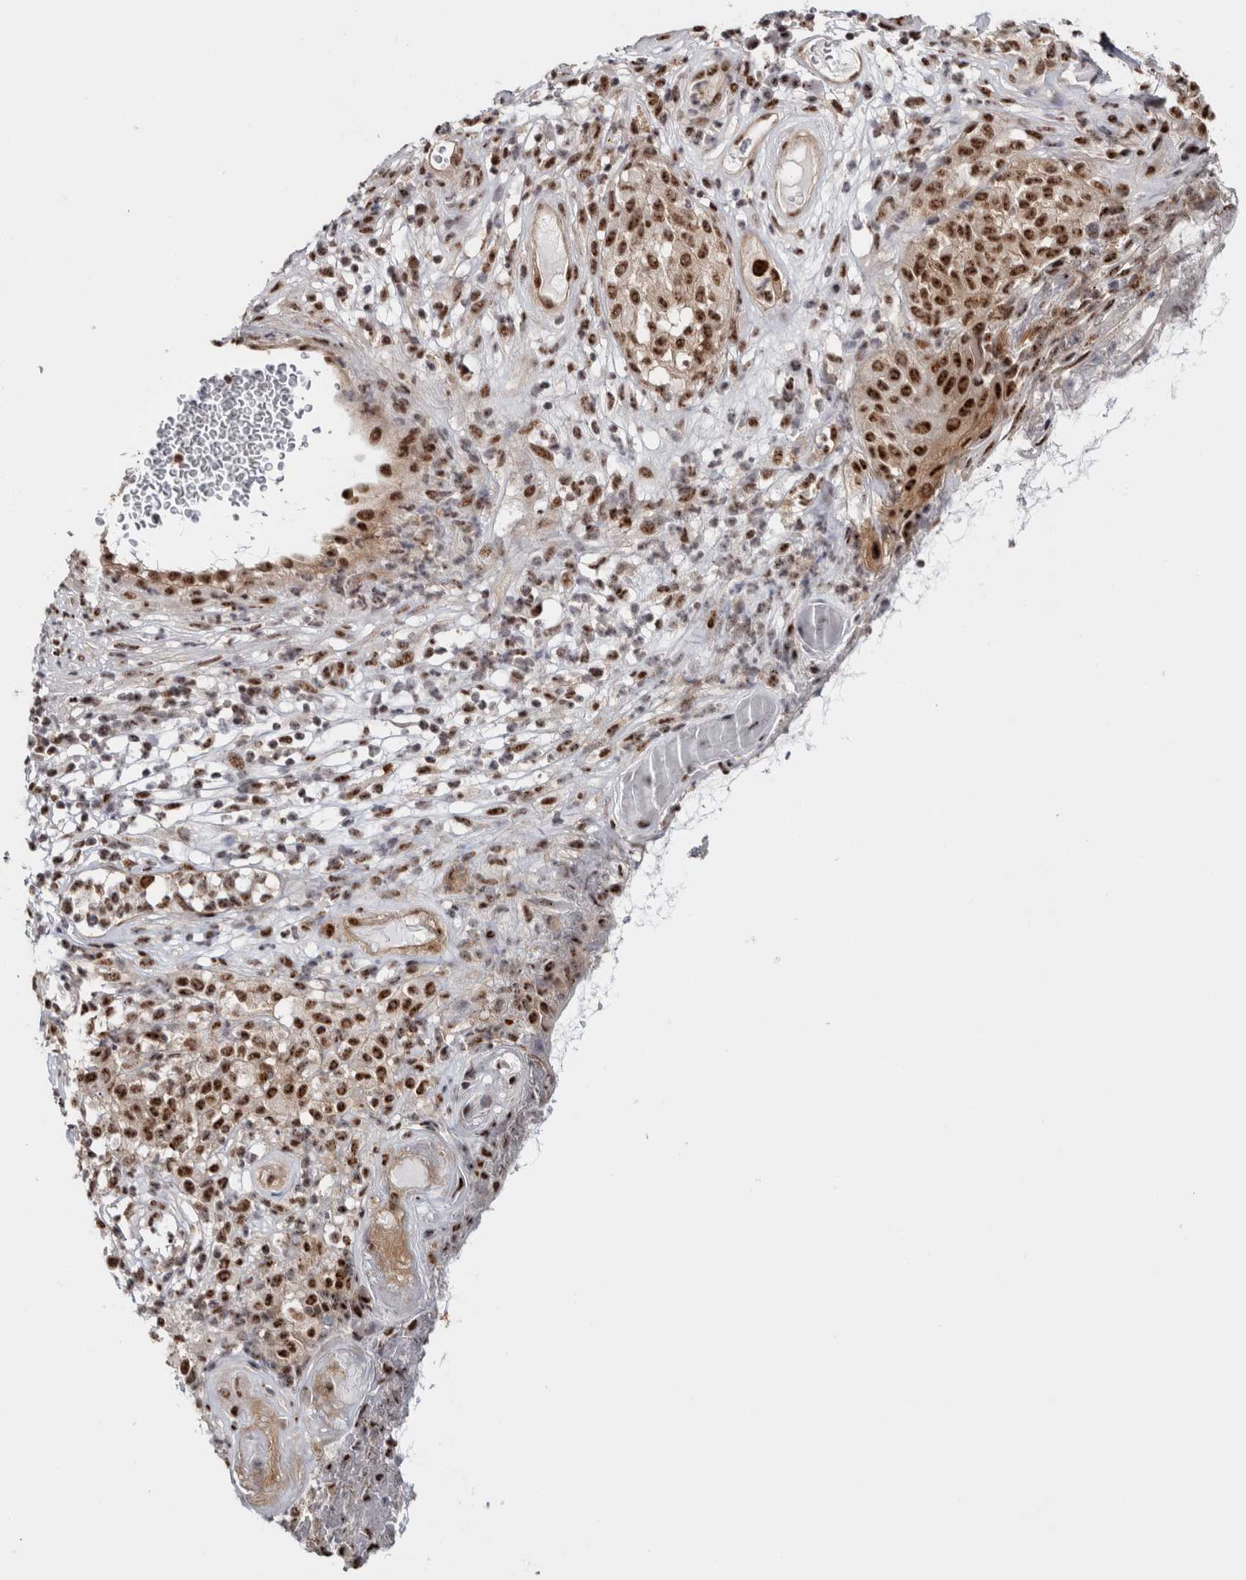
{"staining": {"intensity": "moderate", "quantity": ">75%", "location": "nuclear"}, "tissue": "melanoma", "cell_type": "Tumor cells", "image_type": "cancer", "snomed": [{"axis": "morphology", "description": "Malignant melanoma, NOS"}, {"axis": "topography", "description": "Skin"}], "caption": "Tumor cells exhibit medium levels of moderate nuclear staining in approximately >75% of cells in melanoma.", "gene": "MKNK1", "patient": {"sex": "female", "age": 82}}